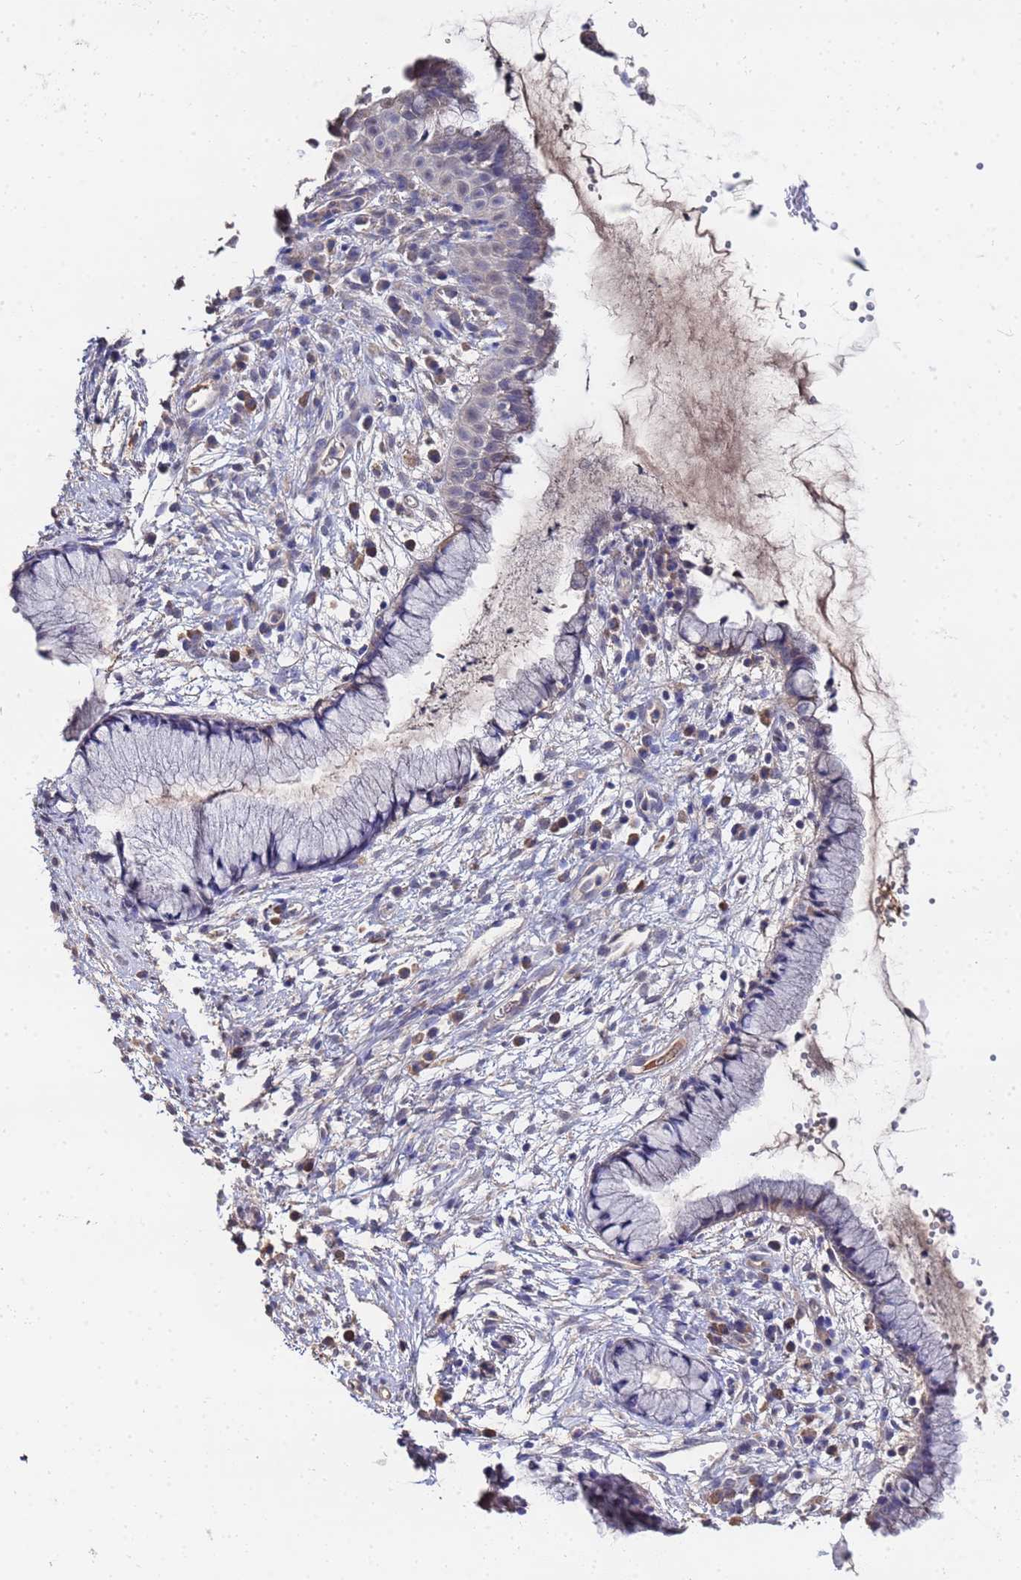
{"staining": {"intensity": "weak", "quantity": "<25%", "location": "cytoplasmic/membranous"}, "tissue": "cervix", "cell_type": "Glandular cells", "image_type": "normal", "snomed": [{"axis": "morphology", "description": "Normal tissue, NOS"}, {"axis": "topography", "description": "Cervix"}], "caption": "A high-resolution micrograph shows immunohistochemistry (IHC) staining of normal cervix, which reveals no significant positivity in glandular cells.", "gene": "TCP10L", "patient": {"sex": "female", "age": 42}}